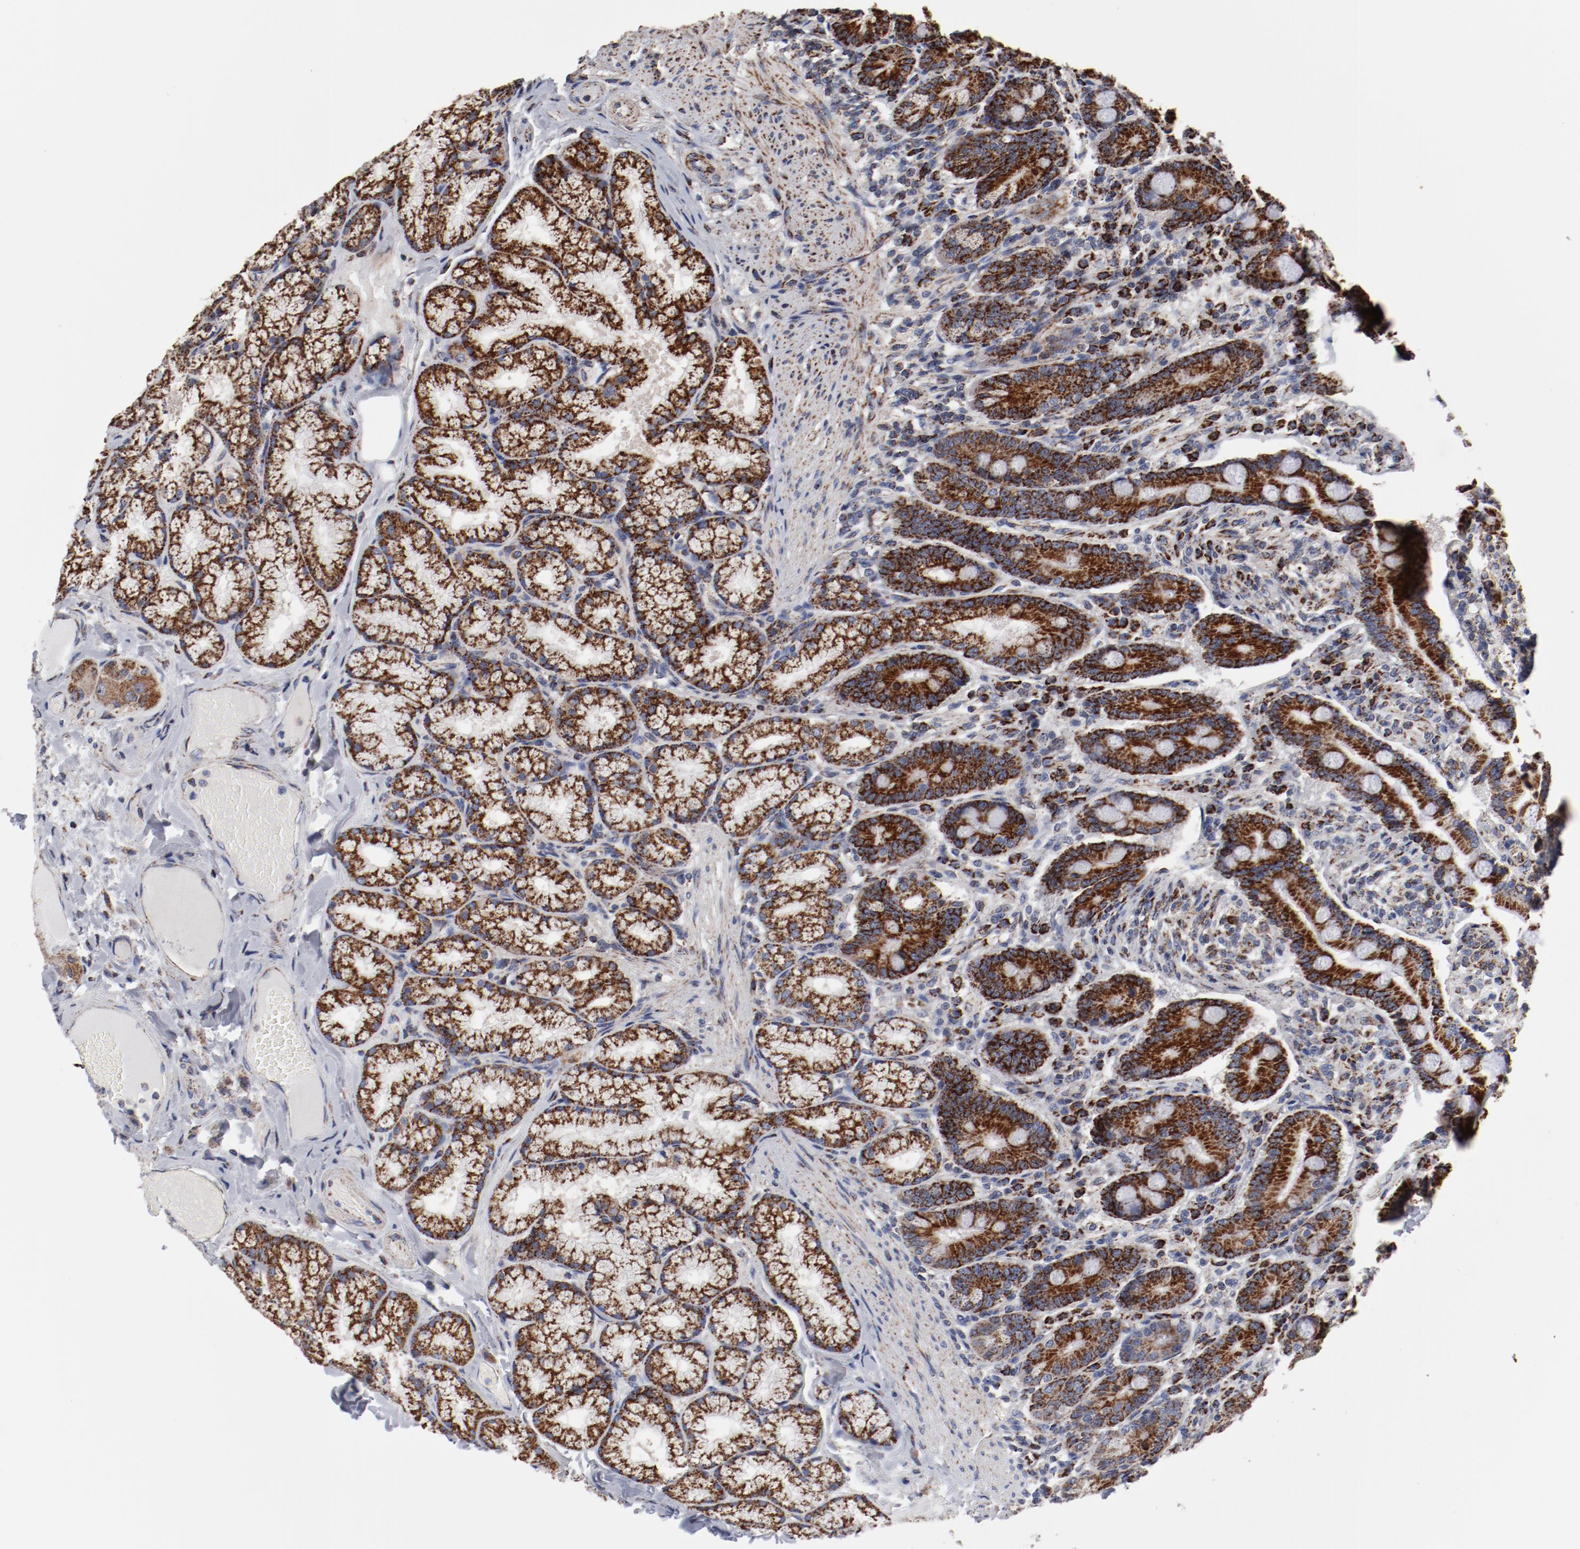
{"staining": {"intensity": "strong", "quantity": ">75%", "location": "cytoplasmic/membranous"}, "tissue": "duodenum", "cell_type": "Glandular cells", "image_type": "normal", "snomed": [{"axis": "morphology", "description": "Normal tissue, NOS"}, {"axis": "topography", "description": "Duodenum"}], "caption": "Brown immunohistochemical staining in normal human duodenum demonstrates strong cytoplasmic/membranous positivity in about >75% of glandular cells. The staining is performed using DAB (3,3'-diaminobenzidine) brown chromogen to label protein expression. The nuclei are counter-stained blue using hematoxylin.", "gene": "NDUFV2", "patient": {"sex": "female", "age": 64}}